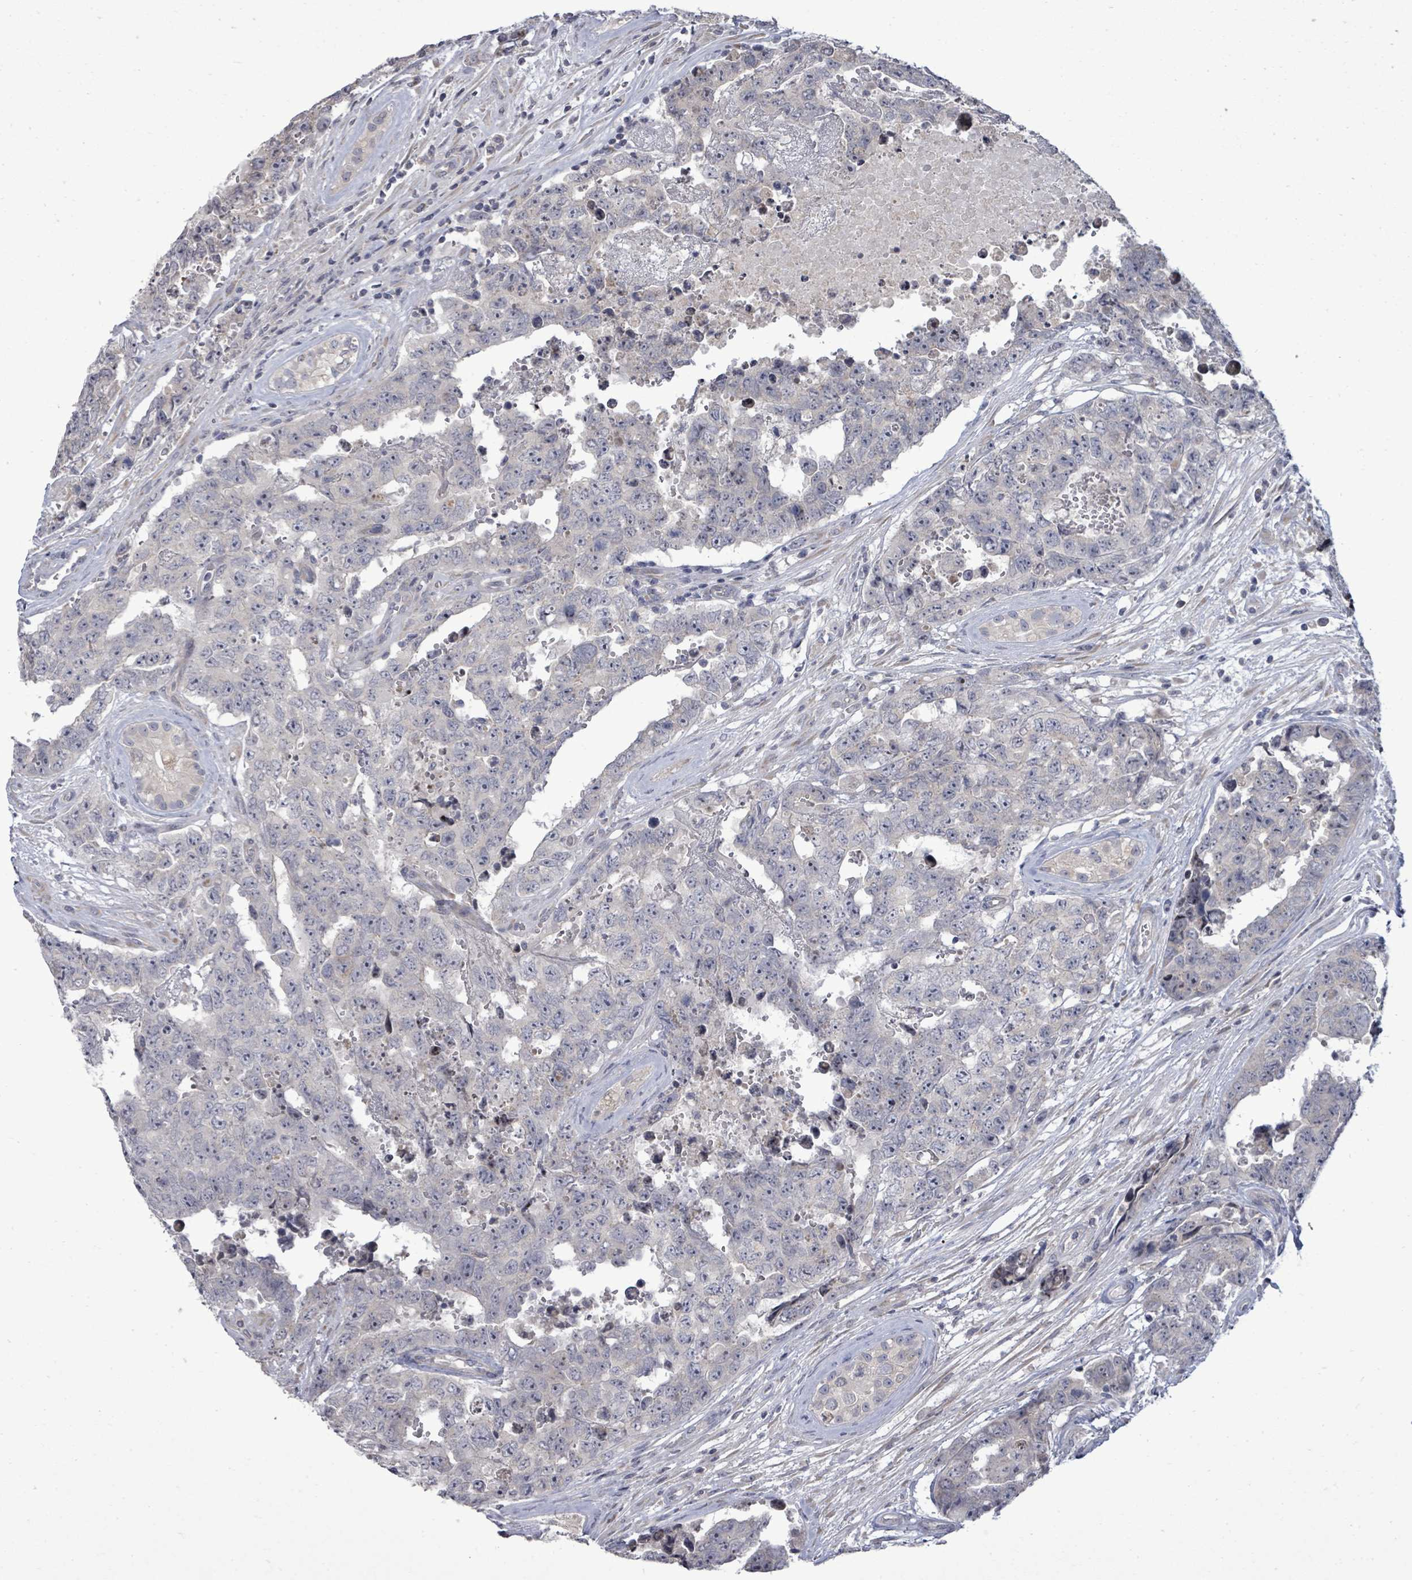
{"staining": {"intensity": "negative", "quantity": "none", "location": "none"}, "tissue": "testis cancer", "cell_type": "Tumor cells", "image_type": "cancer", "snomed": [{"axis": "morphology", "description": "Normal tissue, NOS"}, {"axis": "morphology", "description": "Carcinoma, Embryonal, NOS"}, {"axis": "topography", "description": "Testis"}, {"axis": "topography", "description": "Epididymis"}], "caption": "Immunohistochemistry photomicrograph of neoplastic tissue: human testis cancer stained with DAB exhibits no significant protein staining in tumor cells.", "gene": "POMGNT2", "patient": {"sex": "male", "age": 25}}